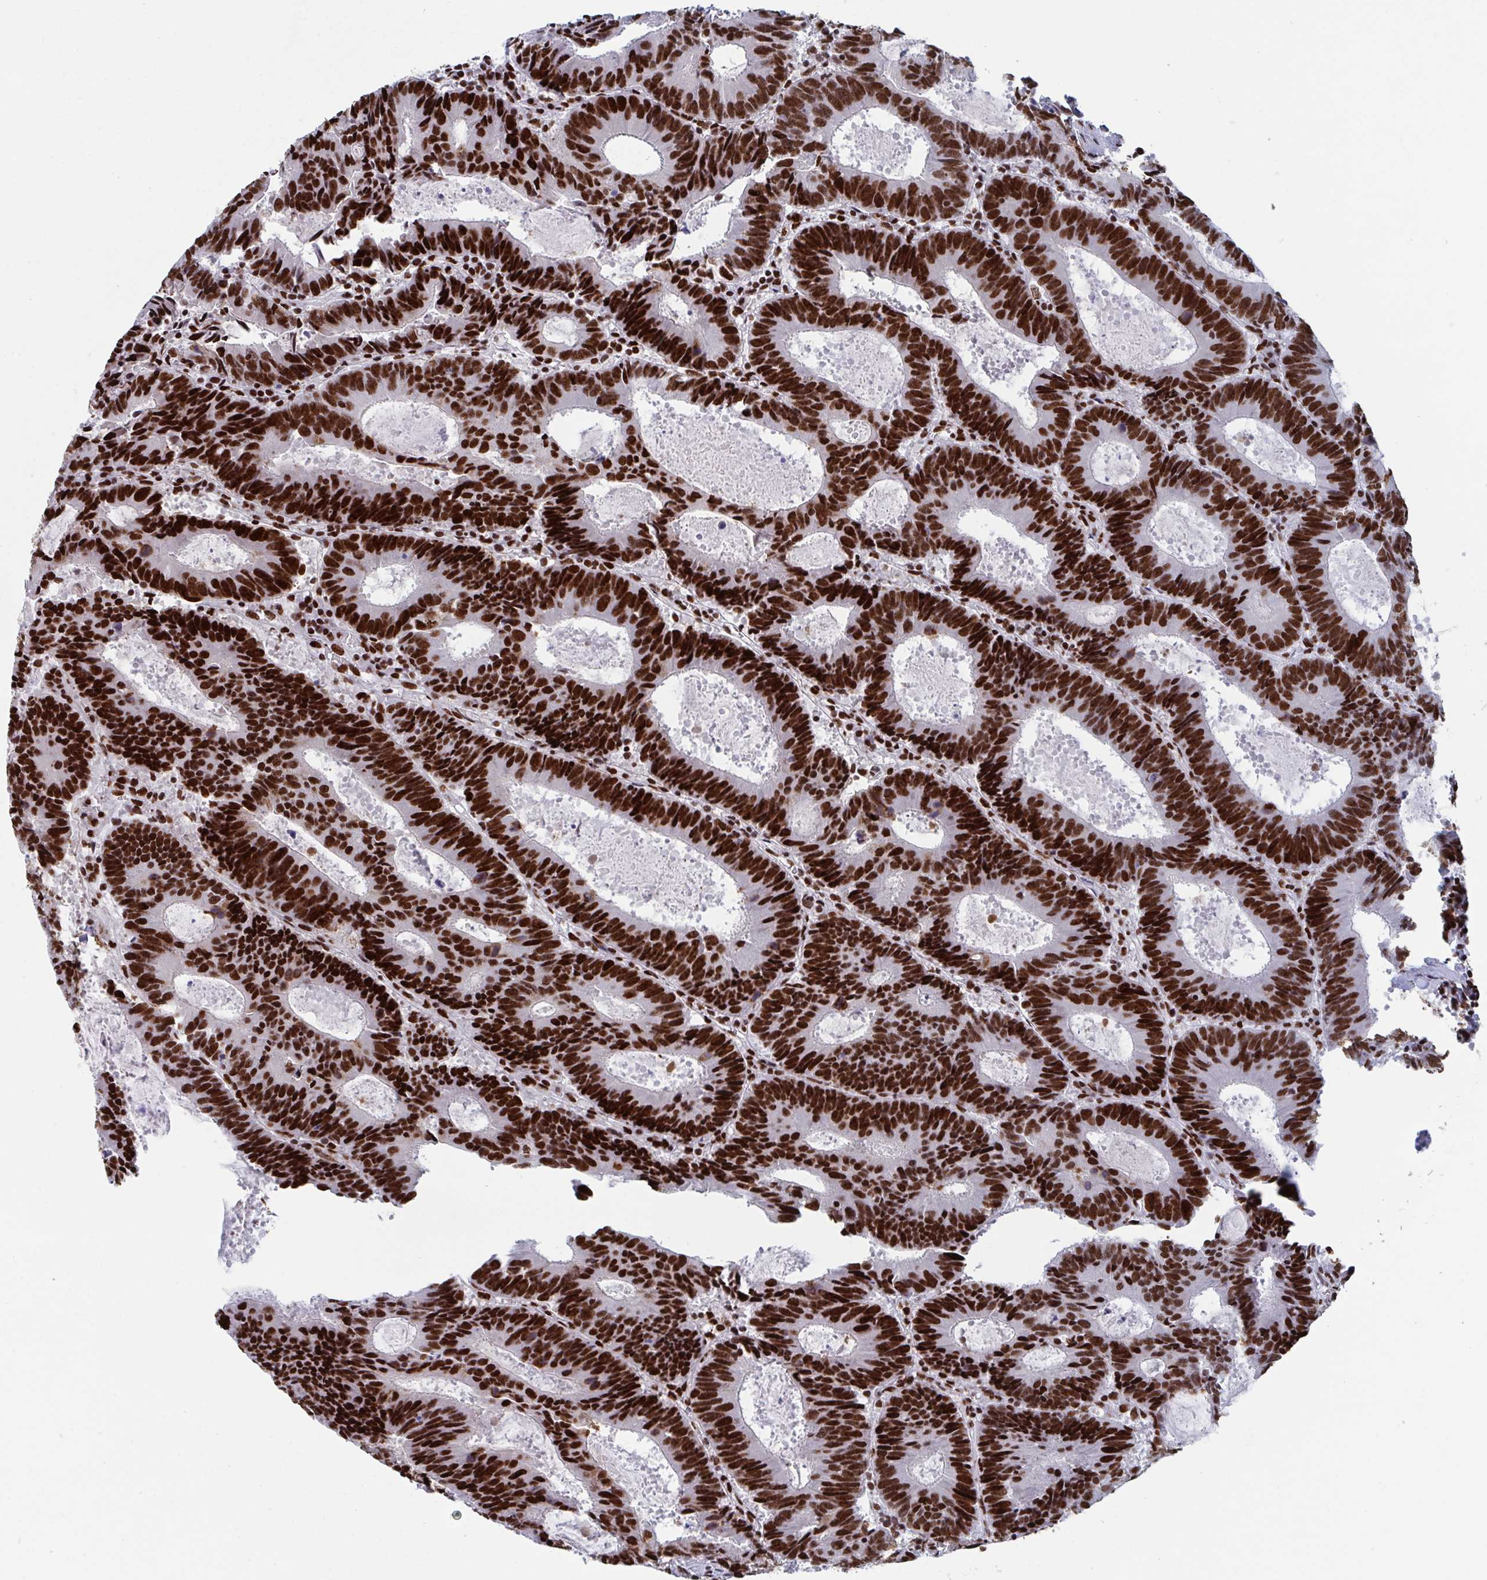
{"staining": {"intensity": "strong", "quantity": ">75%", "location": "nuclear"}, "tissue": "colorectal cancer", "cell_type": "Tumor cells", "image_type": "cancer", "snomed": [{"axis": "morphology", "description": "Adenocarcinoma, NOS"}, {"axis": "topography", "description": "Colon"}], "caption": "Immunohistochemical staining of human colorectal adenocarcinoma demonstrates strong nuclear protein positivity in about >75% of tumor cells.", "gene": "ZNF607", "patient": {"sex": "male", "age": 67}}